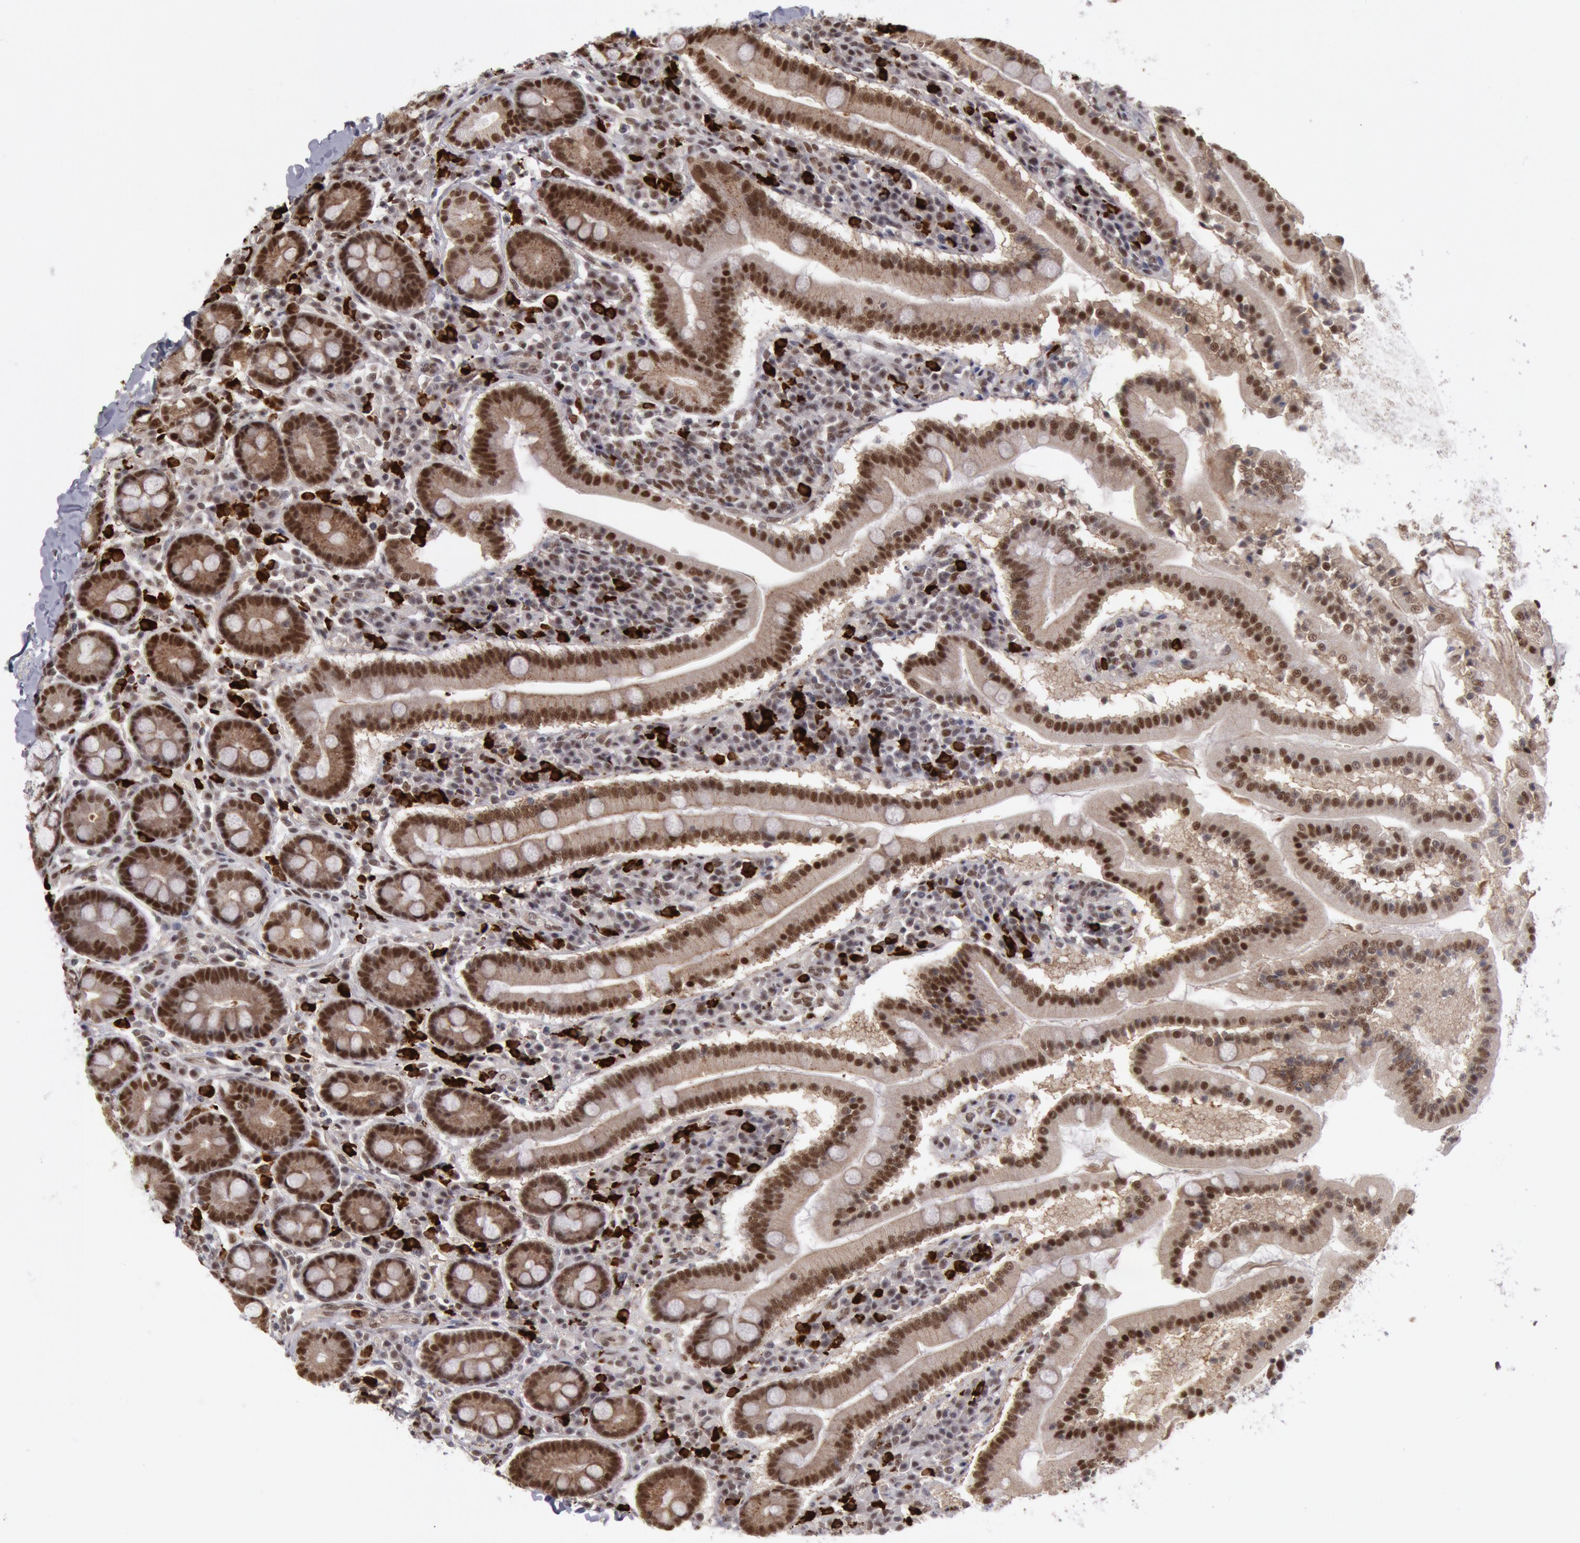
{"staining": {"intensity": "strong", "quantity": ">75%", "location": "nuclear"}, "tissue": "duodenum", "cell_type": "Glandular cells", "image_type": "normal", "snomed": [{"axis": "morphology", "description": "Normal tissue, NOS"}, {"axis": "topography", "description": "Duodenum"}], "caption": "Duodenum stained with IHC demonstrates strong nuclear positivity in approximately >75% of glandular cells.", "gene": "PPP4R3B", "patient": {"sex": "male", "age": 50}}